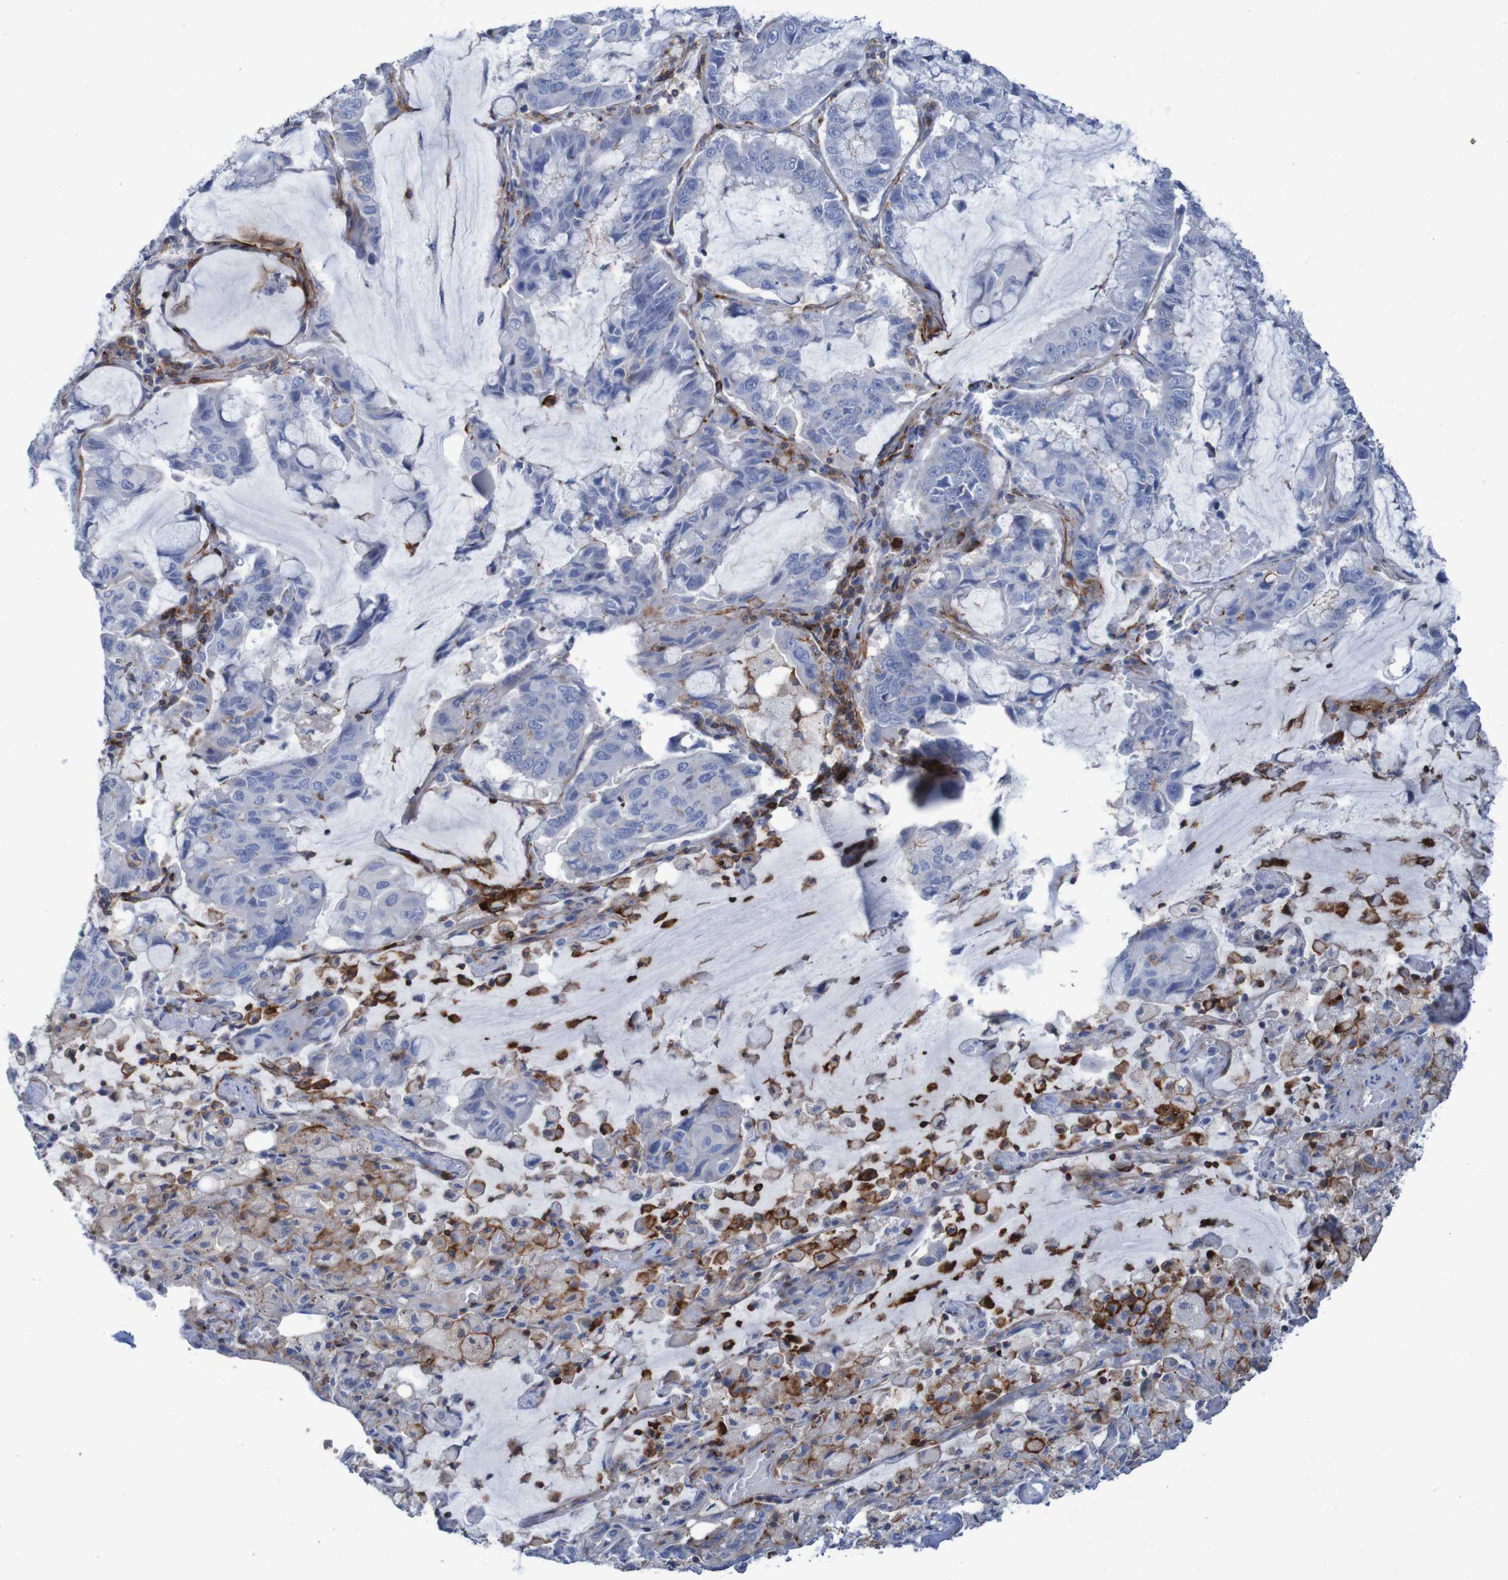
{"staining": {"intensity": "negative", "quantity": "none", "location": "none"}, "tissue": "lung cancer", "cell_type": "Tumor cells", "image_type": "cancer", "snomed": [{"axis": "morphology", "description": "Adenocarcinoma, NOS"}, {"axis": "topography", "description": "Lung"}], "caption": "This is an IHC image of human adenocarcinoma (lung). There is no positivity in tumor cells.", "gene": "RNF182", "patient": {"sex": "male", "age": 64}}